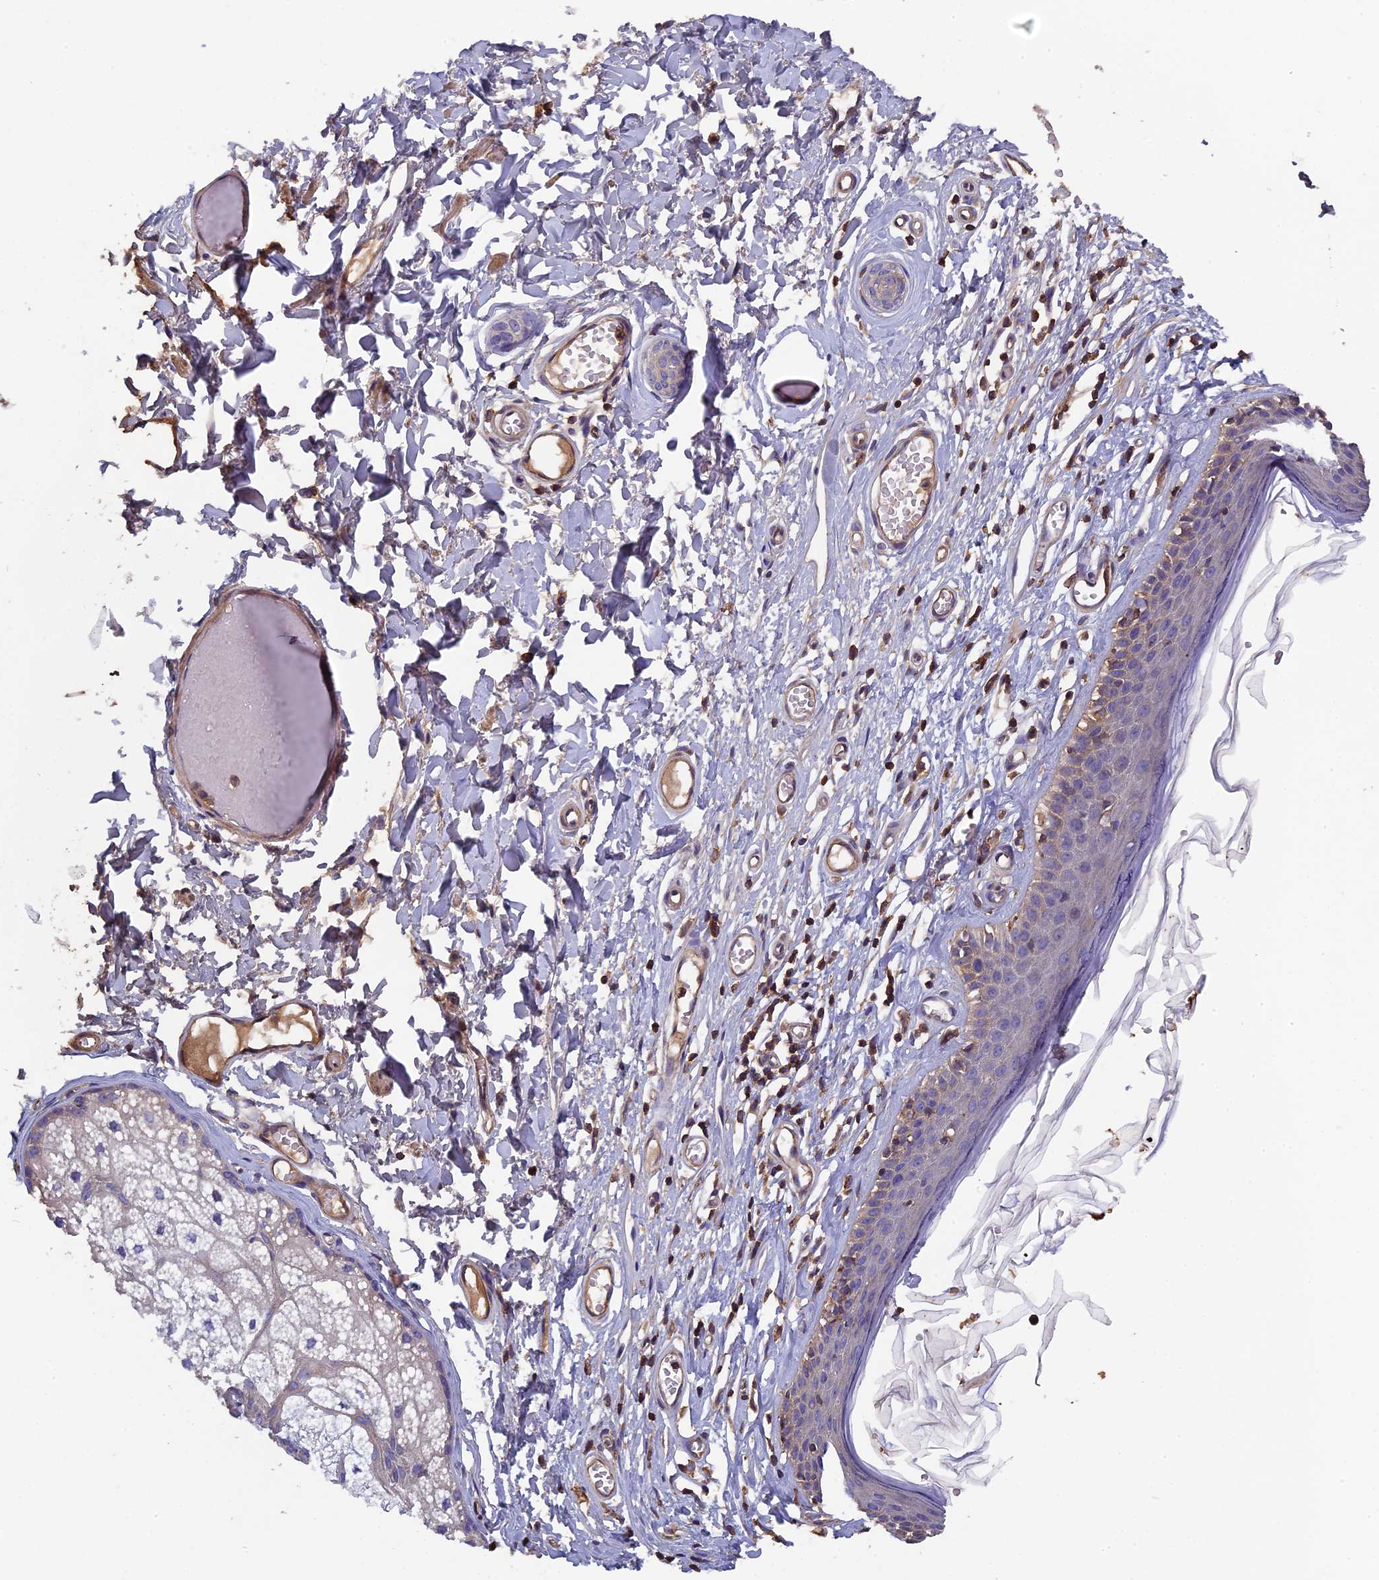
{"staining": {"intensity": "weak", "quantity": "<25%", "location": "cytoplasmic/membranous"}, "tissue": "skin", "cell_type": "Epidermal cells", "image_type": "normal", "snomed": [{"axis": "morphology", "description": "Normal tissue, NOS"}, {"axis": "topography", "description": "Adipose tissue"}, {"axis": "topography", "description": "Vascular tissue"}, {"axis": "topography", "description": "Vulva"}, {"axis": "topography", "description": "Peripheral nerve tissue"}], "caption": "Epidermal cells are negative for brown protein staining in unremarkable skin. The staining is performed using DAB brown chromogen with nuclei counter-stained in using hematoxylin.", "gene": "CCDC153", "patient": {"sex": "female", "age": 86}}